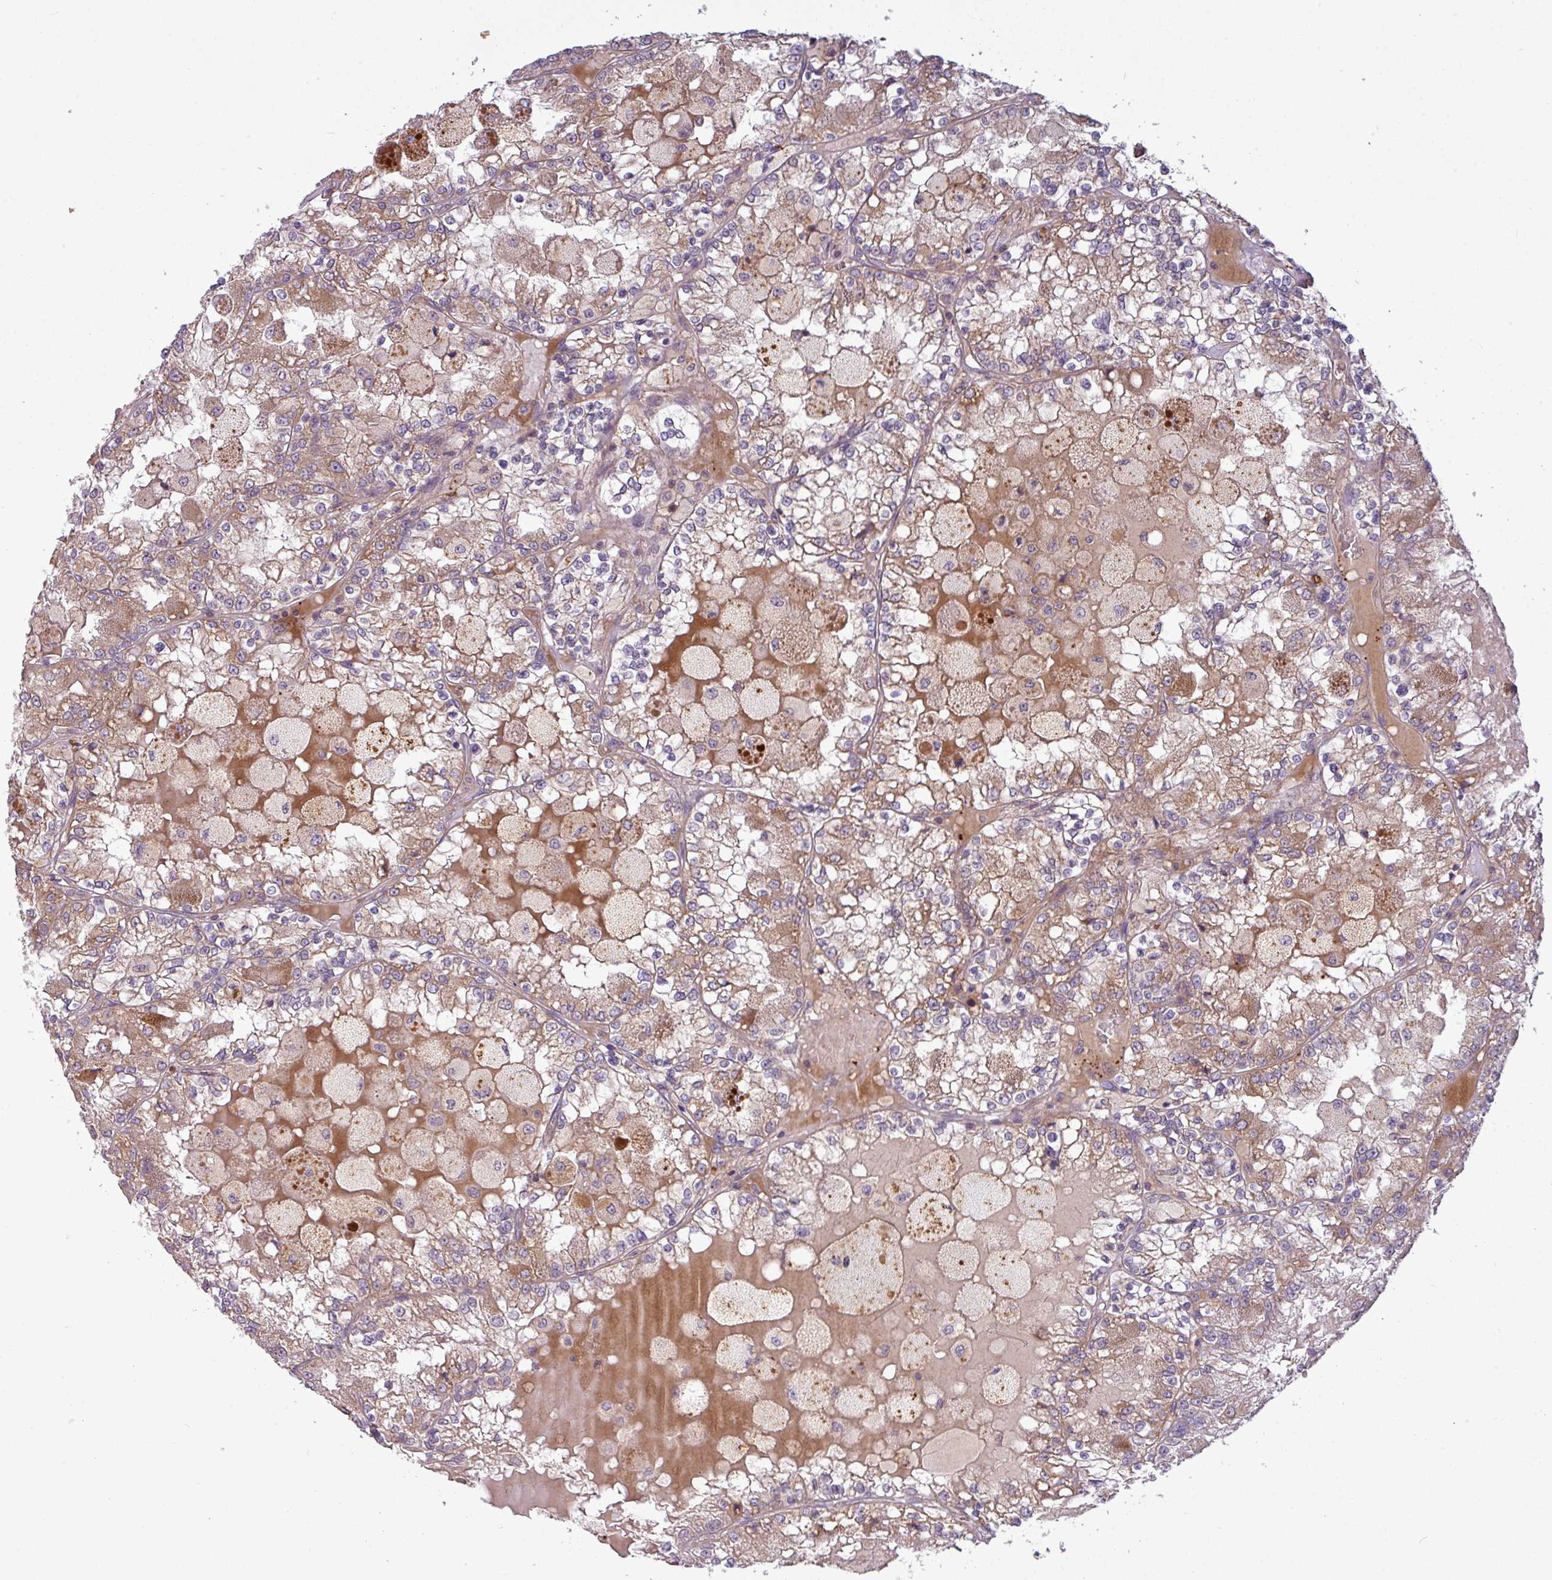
{"staining": {"intensity": "moderate", "quantity": ">75%", "location": "cytoplasmic/membranous"}, "tissue": "renal cancer", "cell_type": "Tumor cells", "image_type": "cancer", "snomed": [{"axis": "morphology", "description": "Adenocarcinoma, NOS"}, {"axis": "topography", "description": "Kidney"}], "caption": "The photomicrograph shows immunohistochemical staining of renal cancer. There is moderate cytoplasmic/membranous positivity is present in about >75% of tumor cells.", "gene": "PAPLN", "patient": {"sex": "female", "age": 56}}